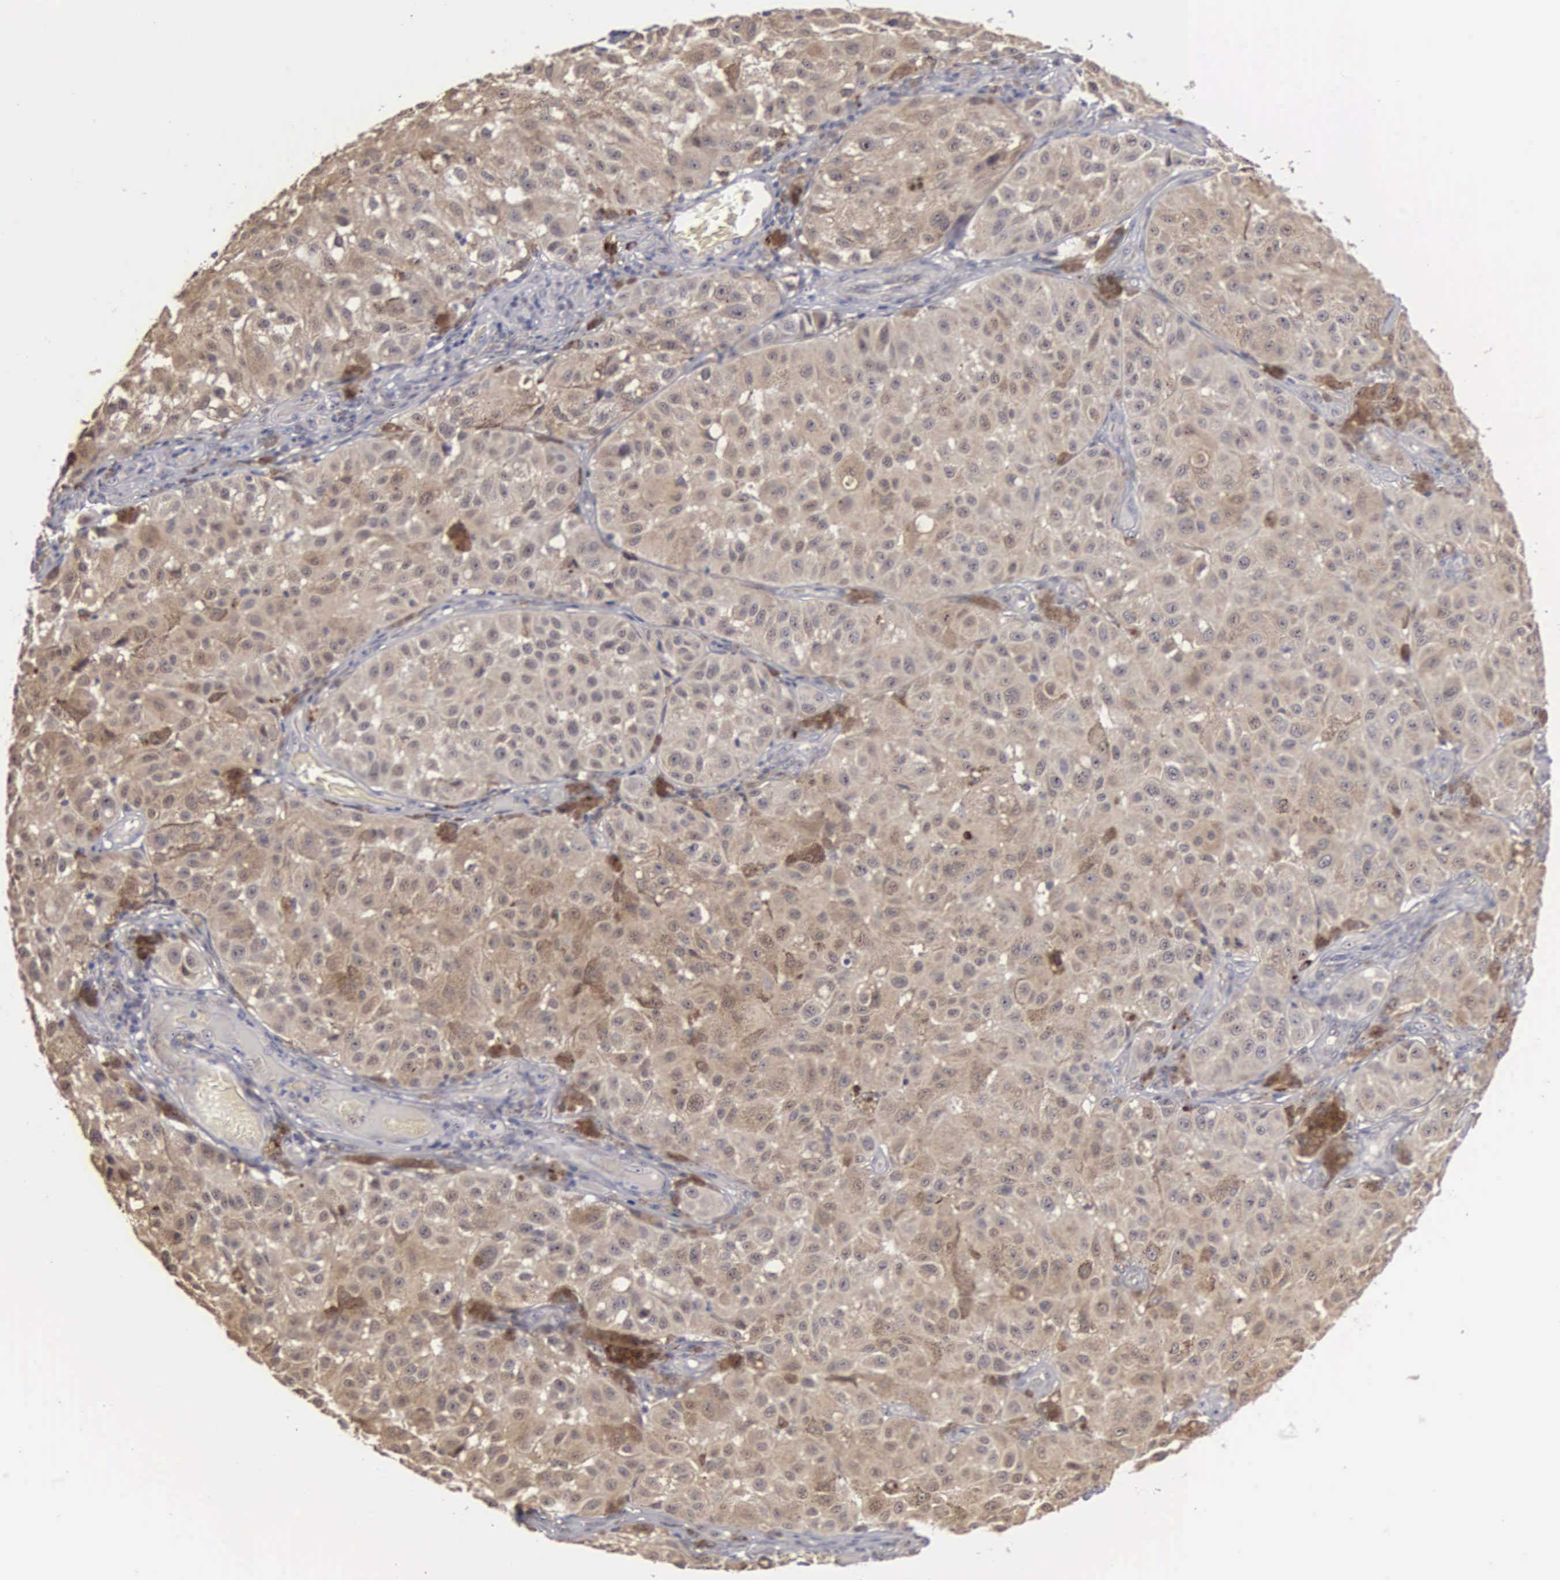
{"staining": {"intensity": "moderate", "quantity": ">75%", "location": "cytoplasmic/membranous,nuclear"}, "tissue": "melanoma", "cell_type": "Tumor cells", "image_type": "cancer", "snomed": [{"axis": "morphology", "description": "Malignant melanoma, NOS"}, {"axis": "topography", "description": "Skin"}], "caption": "Brown immunohistochemical staining in melanoma displays moderate cytoplasmic/membranous and nuclear expression in about >75% of tumor cells.", "gene": "AMN", "patient": {"sex": "female", "age": 64}}